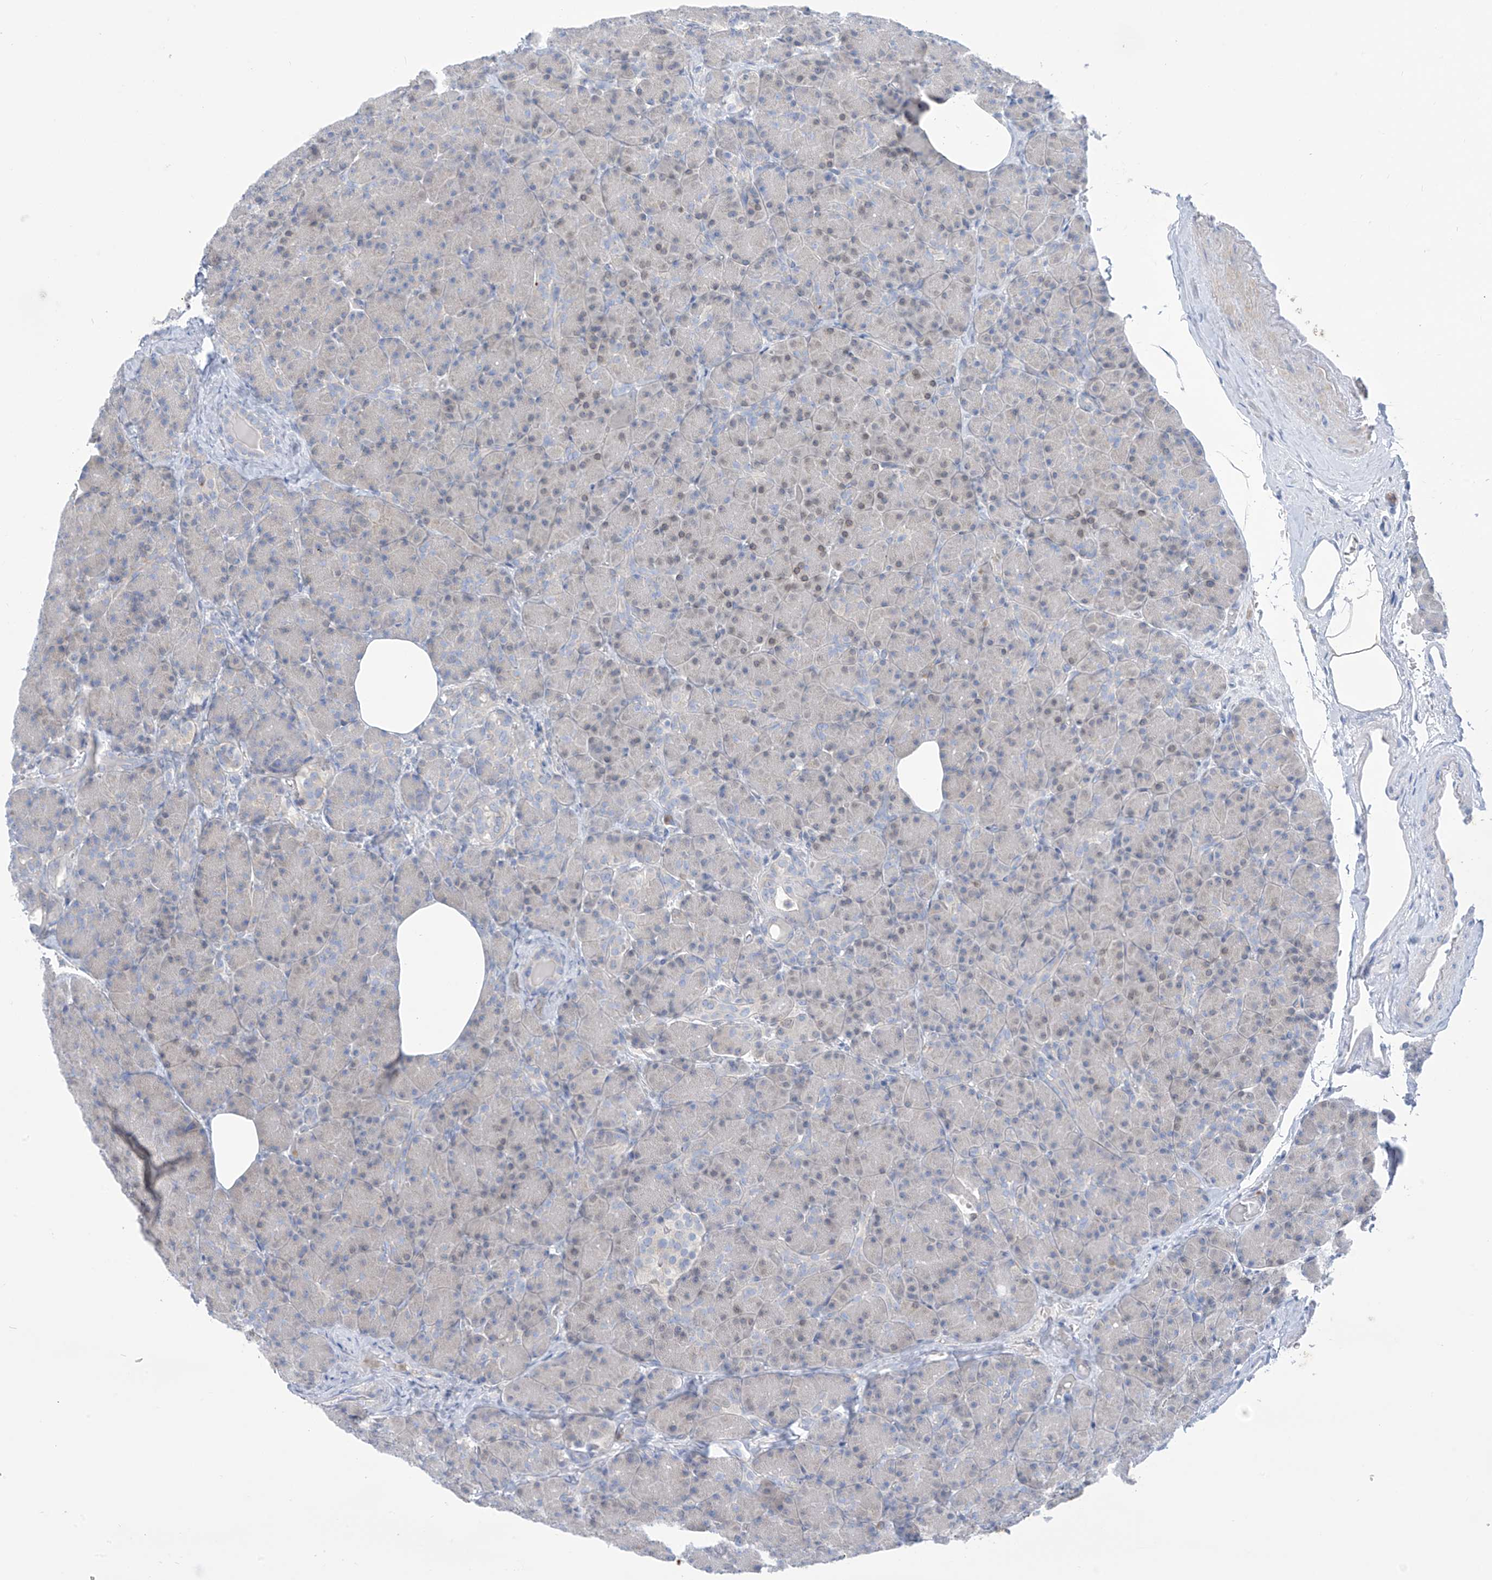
{"staining": {"intensity": "negative", "quantity": "none", "location": "none"}, "tissue": "pancreas", "cell_type": "Exocrine glandular cells", "image_type": "normal", "snomed": [{"axis": "morphology", "description": "Normal tissue, NOS"}, {"axis": "topography", "description": "Pancreas"}], "caption": "Immunohistochemistry (IHC) image of unremarkable pancreas: pancreas stained with DAB displays no significant protein expression in exocrine glandular cells.", "gene": "FABP2", "patient": {"sex": "female", "age": 43}}